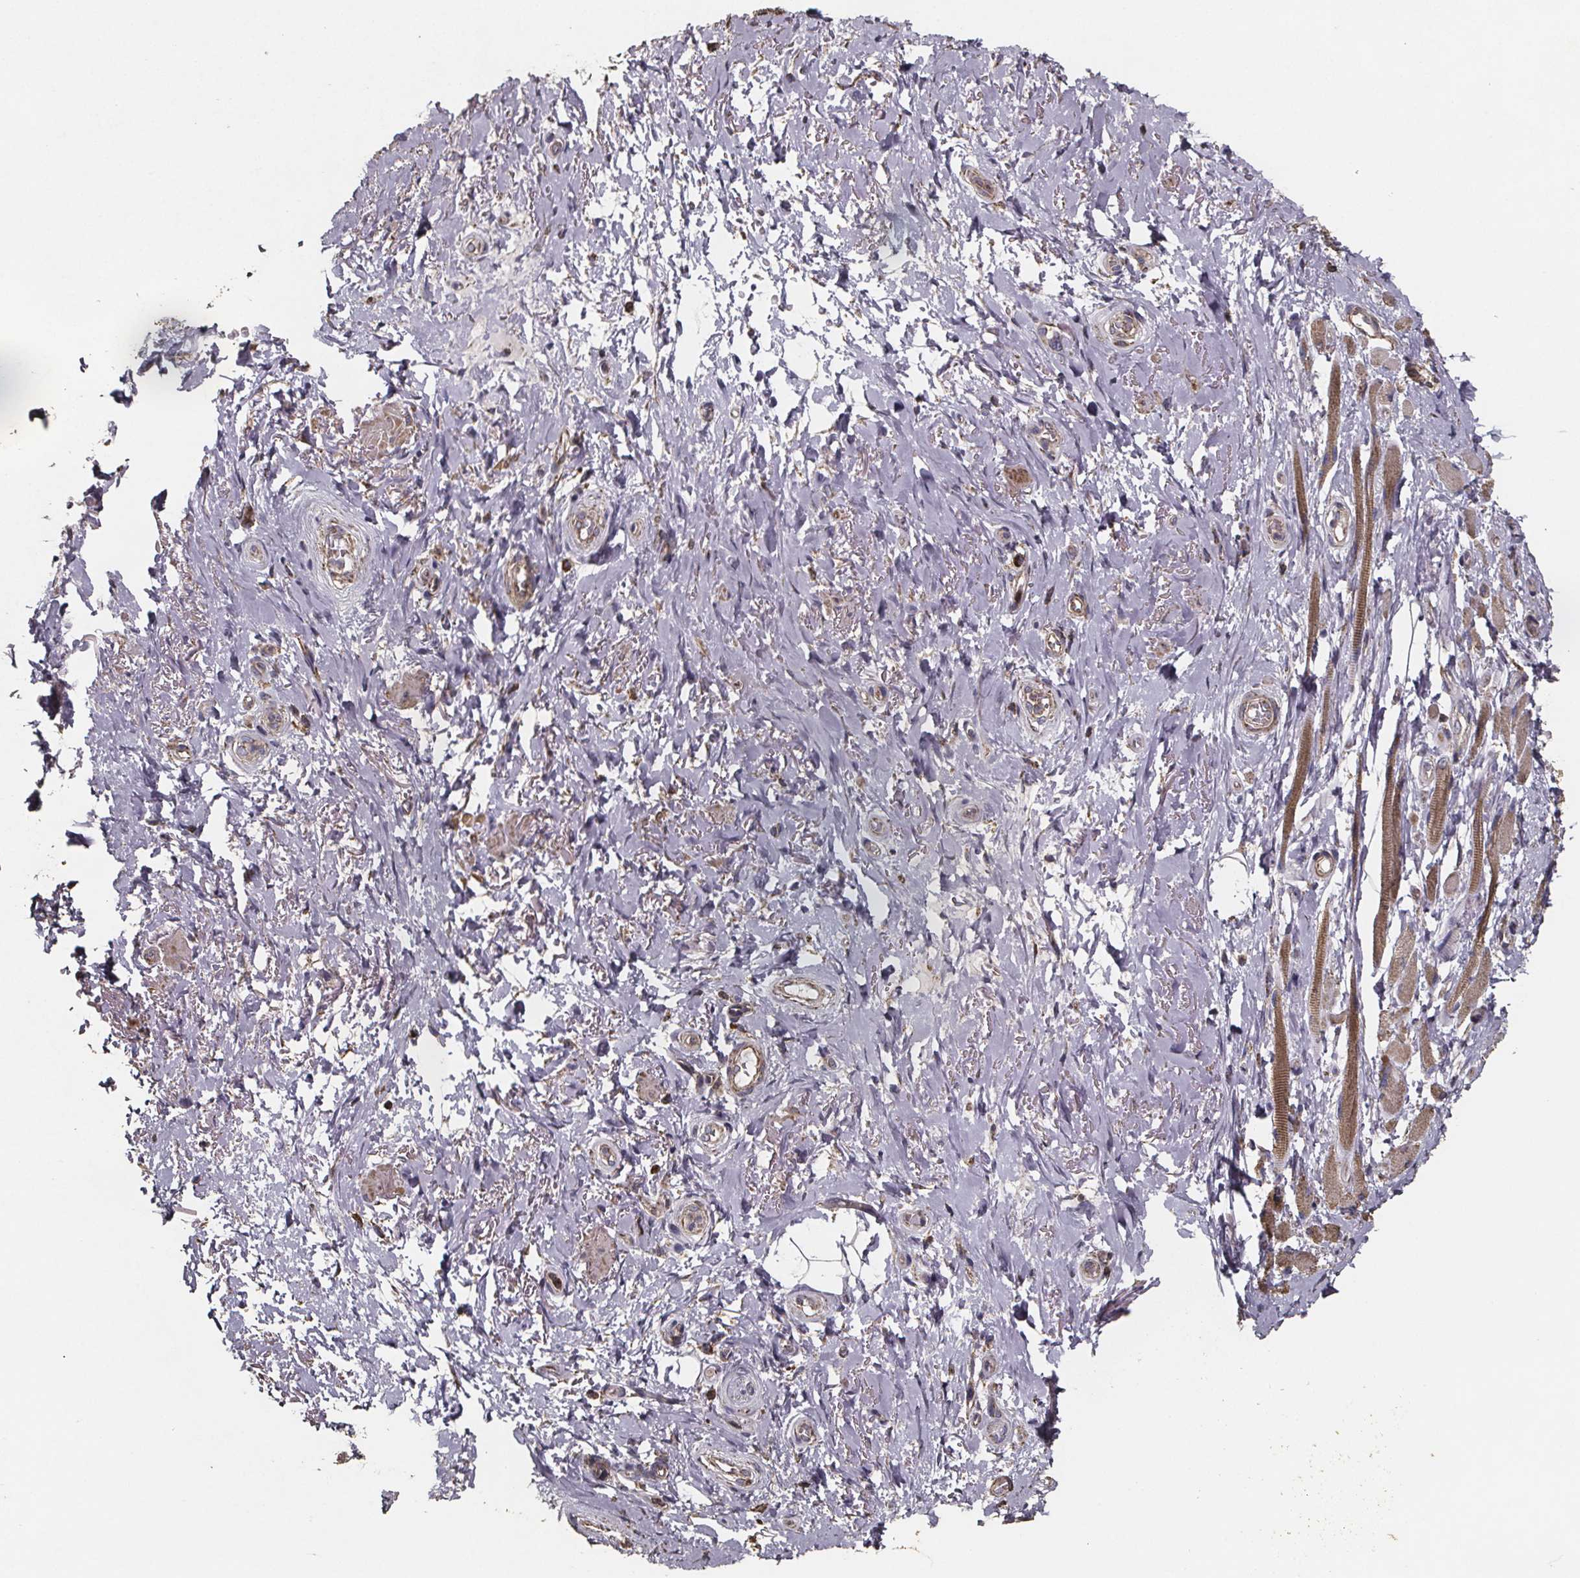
{"staining": {"intensity": "negative", "quantity": "none", "location": "none"}, "tissue": "adipose tissue", "cell_type": "Adipocytes", "image_type": "normal", "snomed": [{"axis": "morphology", "description": "Normal tissue, NOS"}, {"axis": "topography", "description": "Anal"}, {"axis": "topography", "description": "Peripheral nerve tissue"}], "caption": "Immunohistochemistry photomicrograph of unremarkable adipose tissue: human adipose tissue stained with DAB (3,3'-diaminobenzidine) displays no significant protein positivity in adipocytes.", "gene": "SLC35D2", "patient": {"sex": "male", "age": 53}}